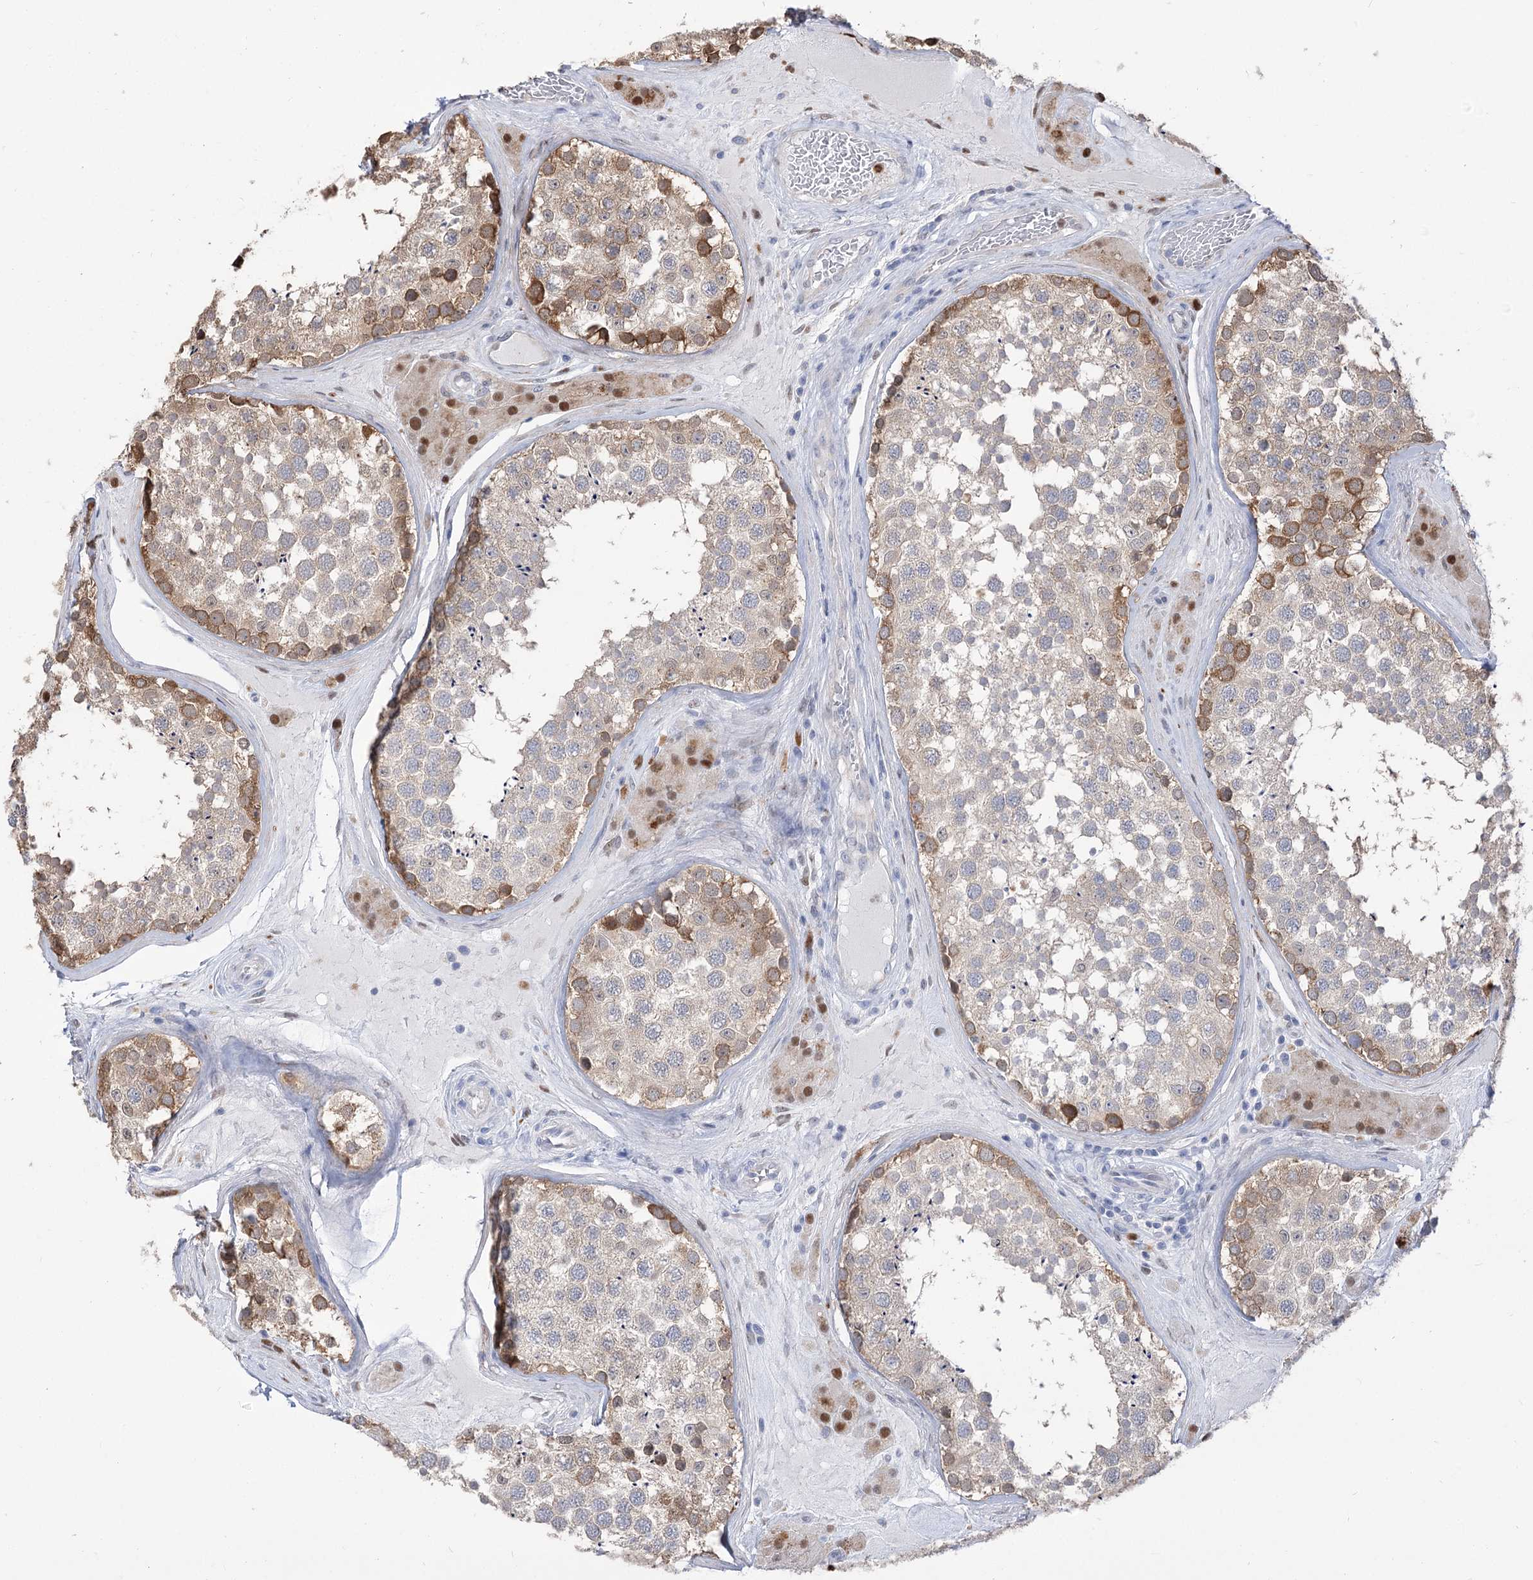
{"staining": {"intensity": "moderate", "quantity": "<25%", "location": "cytoplasmic/membranous"}, "tissue": "testis", "cell_type": "Cells in seminiferous ducts", "image_type": "normal", "snomed": [{"axis": "morphology", "description": "Normal tissue, NOS"}, {"axis": "topography", "description": "Testis"}], "caption": "DAB (3,3'-diaminobenzidine) immunohistochemical staining of unremarkable human testis demonstrates moderate cytoplasmic/membranous protein staining in approximately <25% of cells in seminiferous ducts.", "gene": "SIAE", "patient": {"sex": "male", "age": 46}}